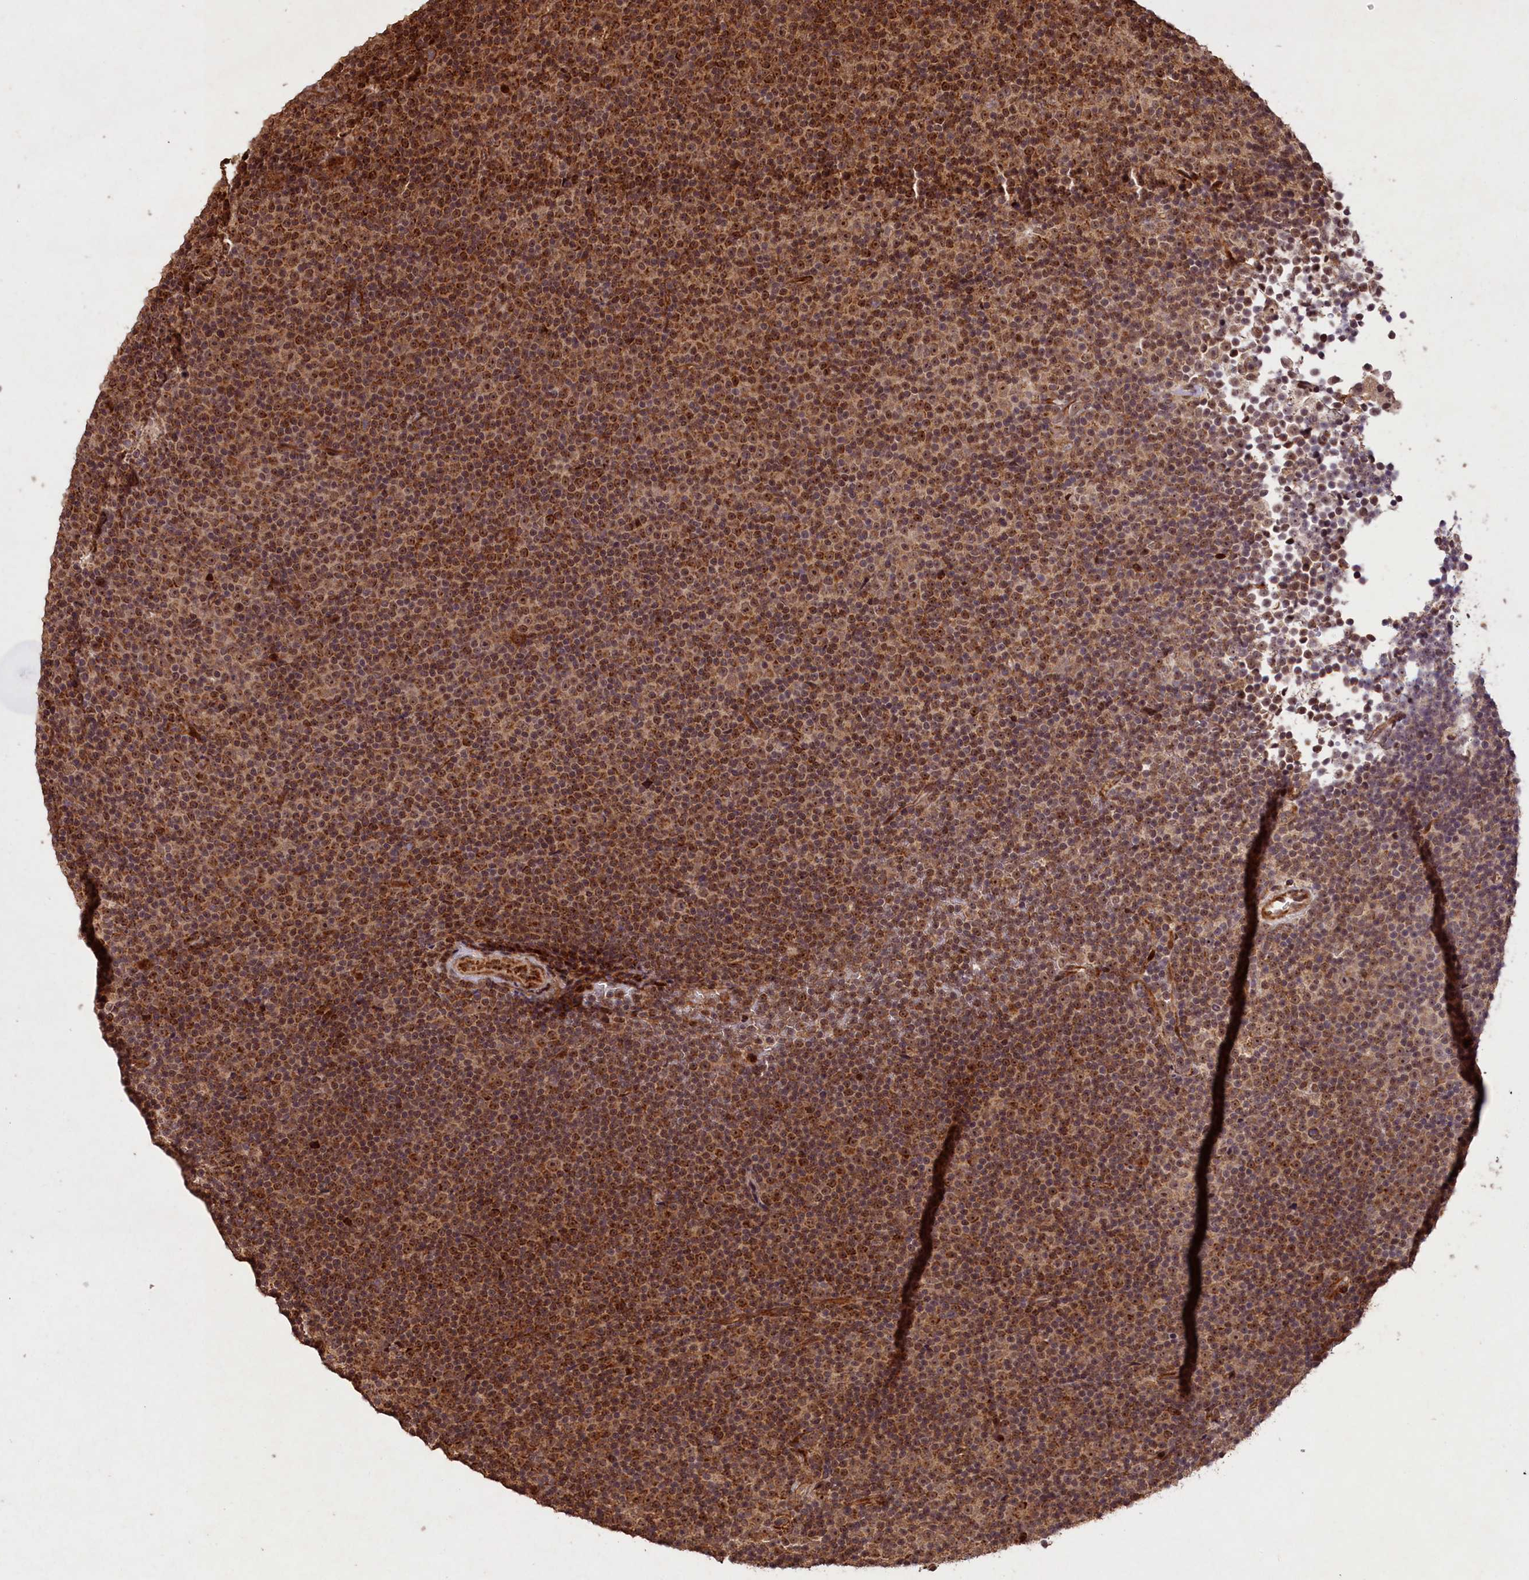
{"staining": {"intensity": "moderate", "quantity": ">75%", "location": "cytoplasmic/membranous,nuclear"}, "tissue": "lymphoma", "cell_type": "Tumor cells", "image_type": "cancer", "snomed": [{"axis": "morphology", "description": "Malignant lymphoma, non-Hodgkin's type, Low grade"}, {"axis": "topography", "description": "Lymph node"}], "caption": "DAB immunohistochemical staining of lymphoma demonstrates moderate cytoplasmic/membranous and nuclear protein expression in about >75% of tumor cells. (DAB = brown stain, brightfield microscopy at high magnification).", "gene": "SHPRH", "patient": {"sex": "female", "age": 67}}